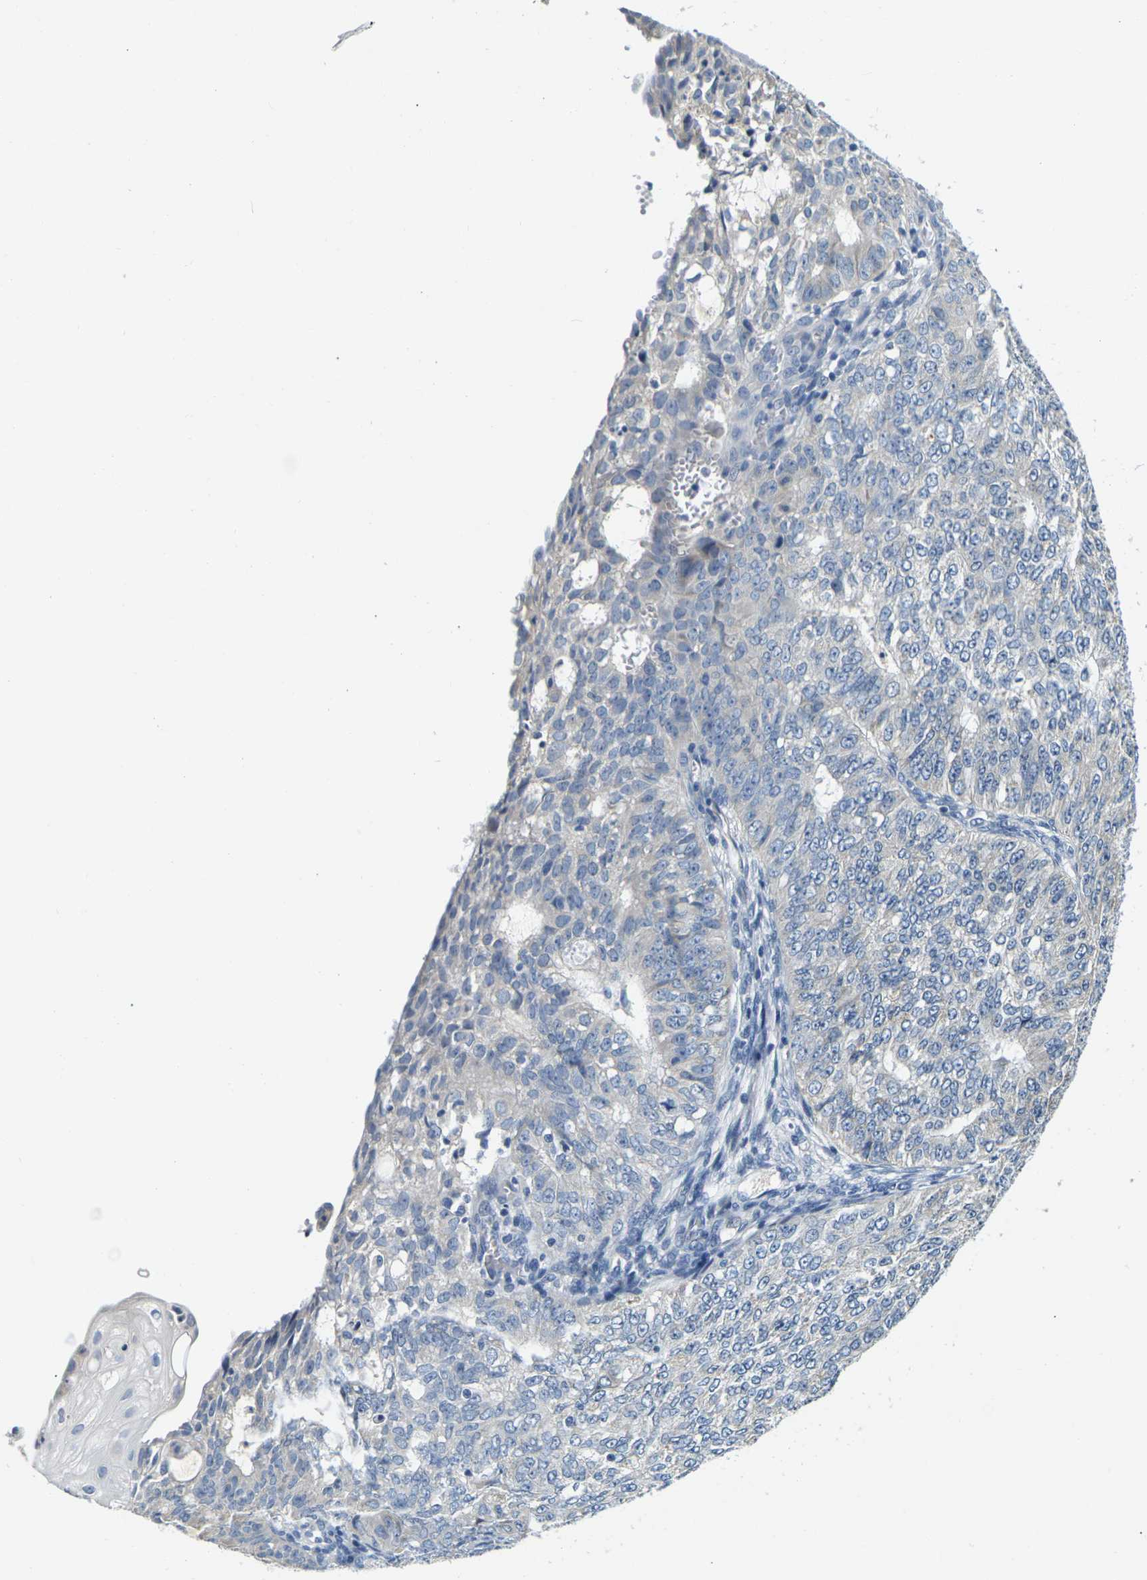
{"staining": {"intensity": "weak", "quantity": "25%-75%", "location": "cytoplasmic/membranous"}, "tissue": "endometrial cancer", "cell_type": "Tumor cells", "image_type": "cancer", "snomed": [{"axis": "morphology", "description": "Adenocarcinoma, NOS"}, {"axis": "topography", "description": "Endometrium"}], "caption": "This is an image of IHC staining of endometrial cancer, which shows weak positivity in the cytoplasmic/membranous of tumor cells.", "gene": "SHISAL2B", "patient": {"sex": "female", "age": 32}}